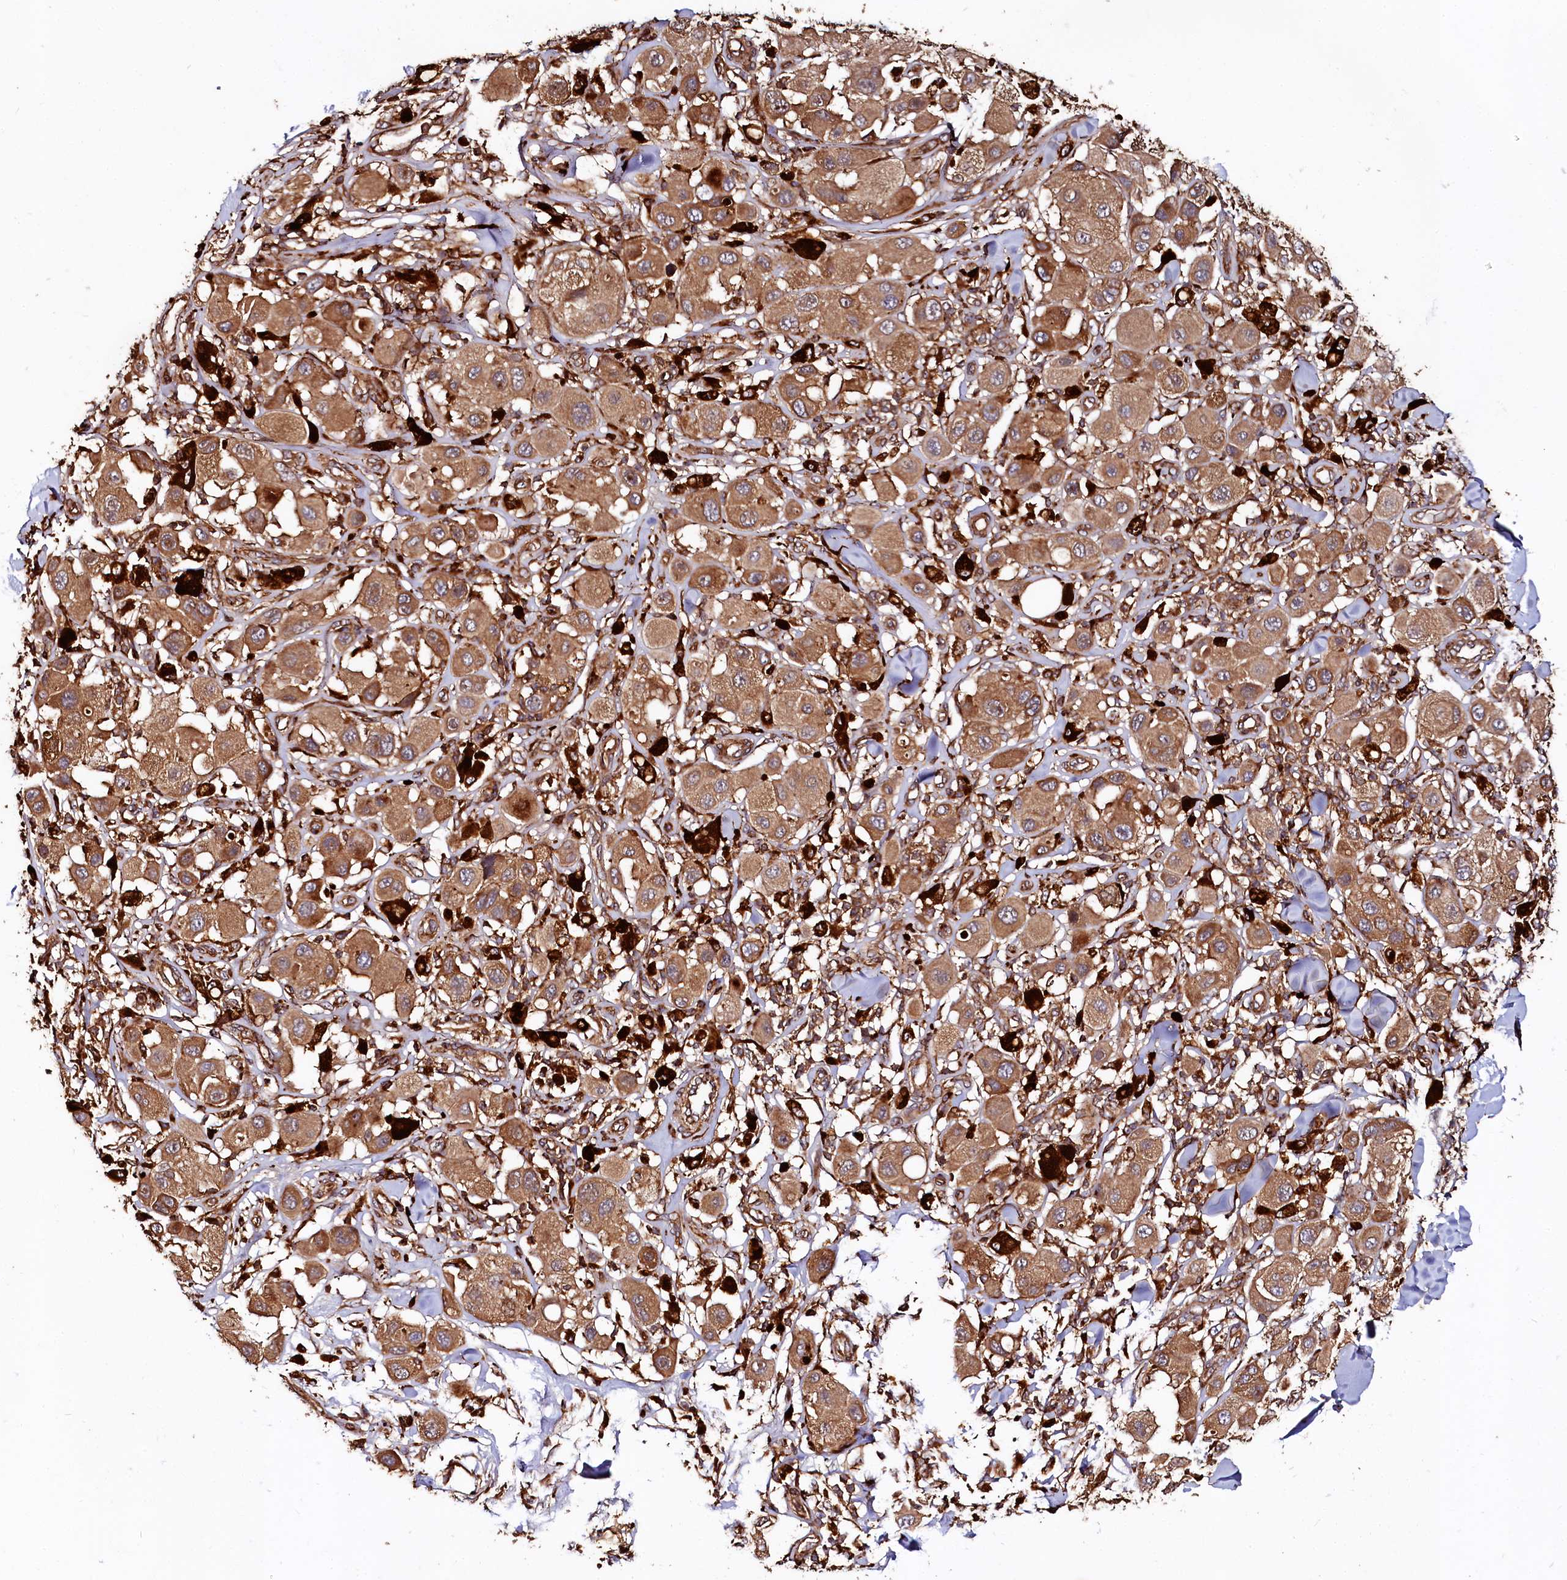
{"staining": {"intensity": "moderate", "quantity": ">75%", "location": "cytoplasmic/membranous"}, "tissue": "melanoma", "cell_type": "Tumor cells", "image_type": "cancer", "snomed": [{"axis": "morphology", "description": "Malignant melanoma, Metastatic site"}, {"axis": "topography", "description": "Skin"}], "caption": "Protein staining exhibits moderate cytoplasmic/membranous staining in approximately >75% of tumor cells in malignant melanoma (metastatic site).", "gene": "WDR73", "patient": {"sex": "male", "age": 41}}